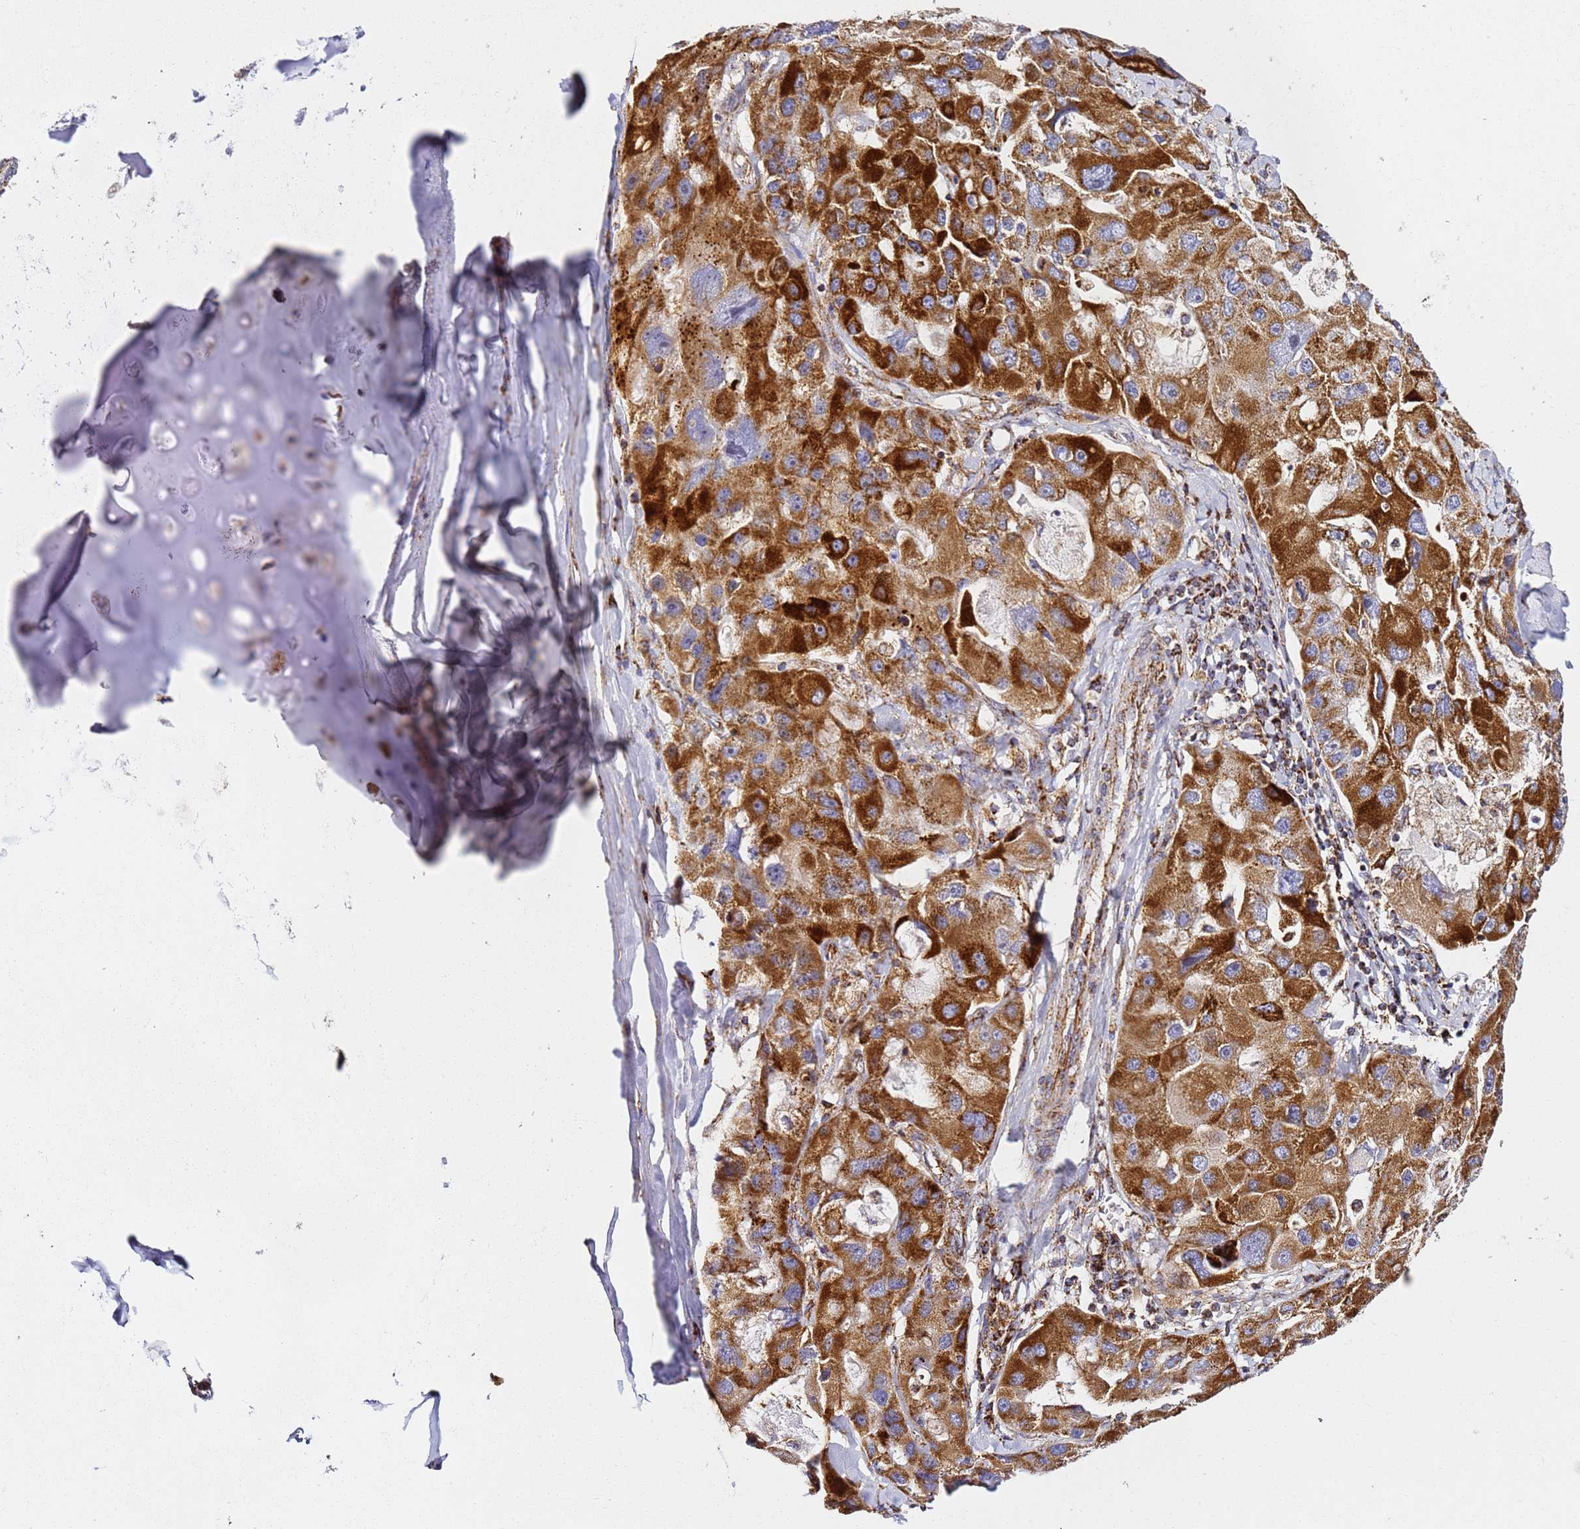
{"staining": {"intensity": "strong", "quantity": ">75%", "location": "cytoplasmic/membranous"}, "tissue": "lung cancer", "cell_type": "Tumor cells", "image_type": "cancer", "snomed": [{"axis": "morphology", "description": "Adenocarcinoma, NOS"}, {"axis": "topography", "description": "Lung"}], "caption": "Lung adenocarcinoma was stained to show a protein in brown. There is high levels of strong cytoplasmic/membranous staining in about >75% of tumor cells.", "gene": "NDUFA3", "patient": {"sex": "female", "age": 54}}